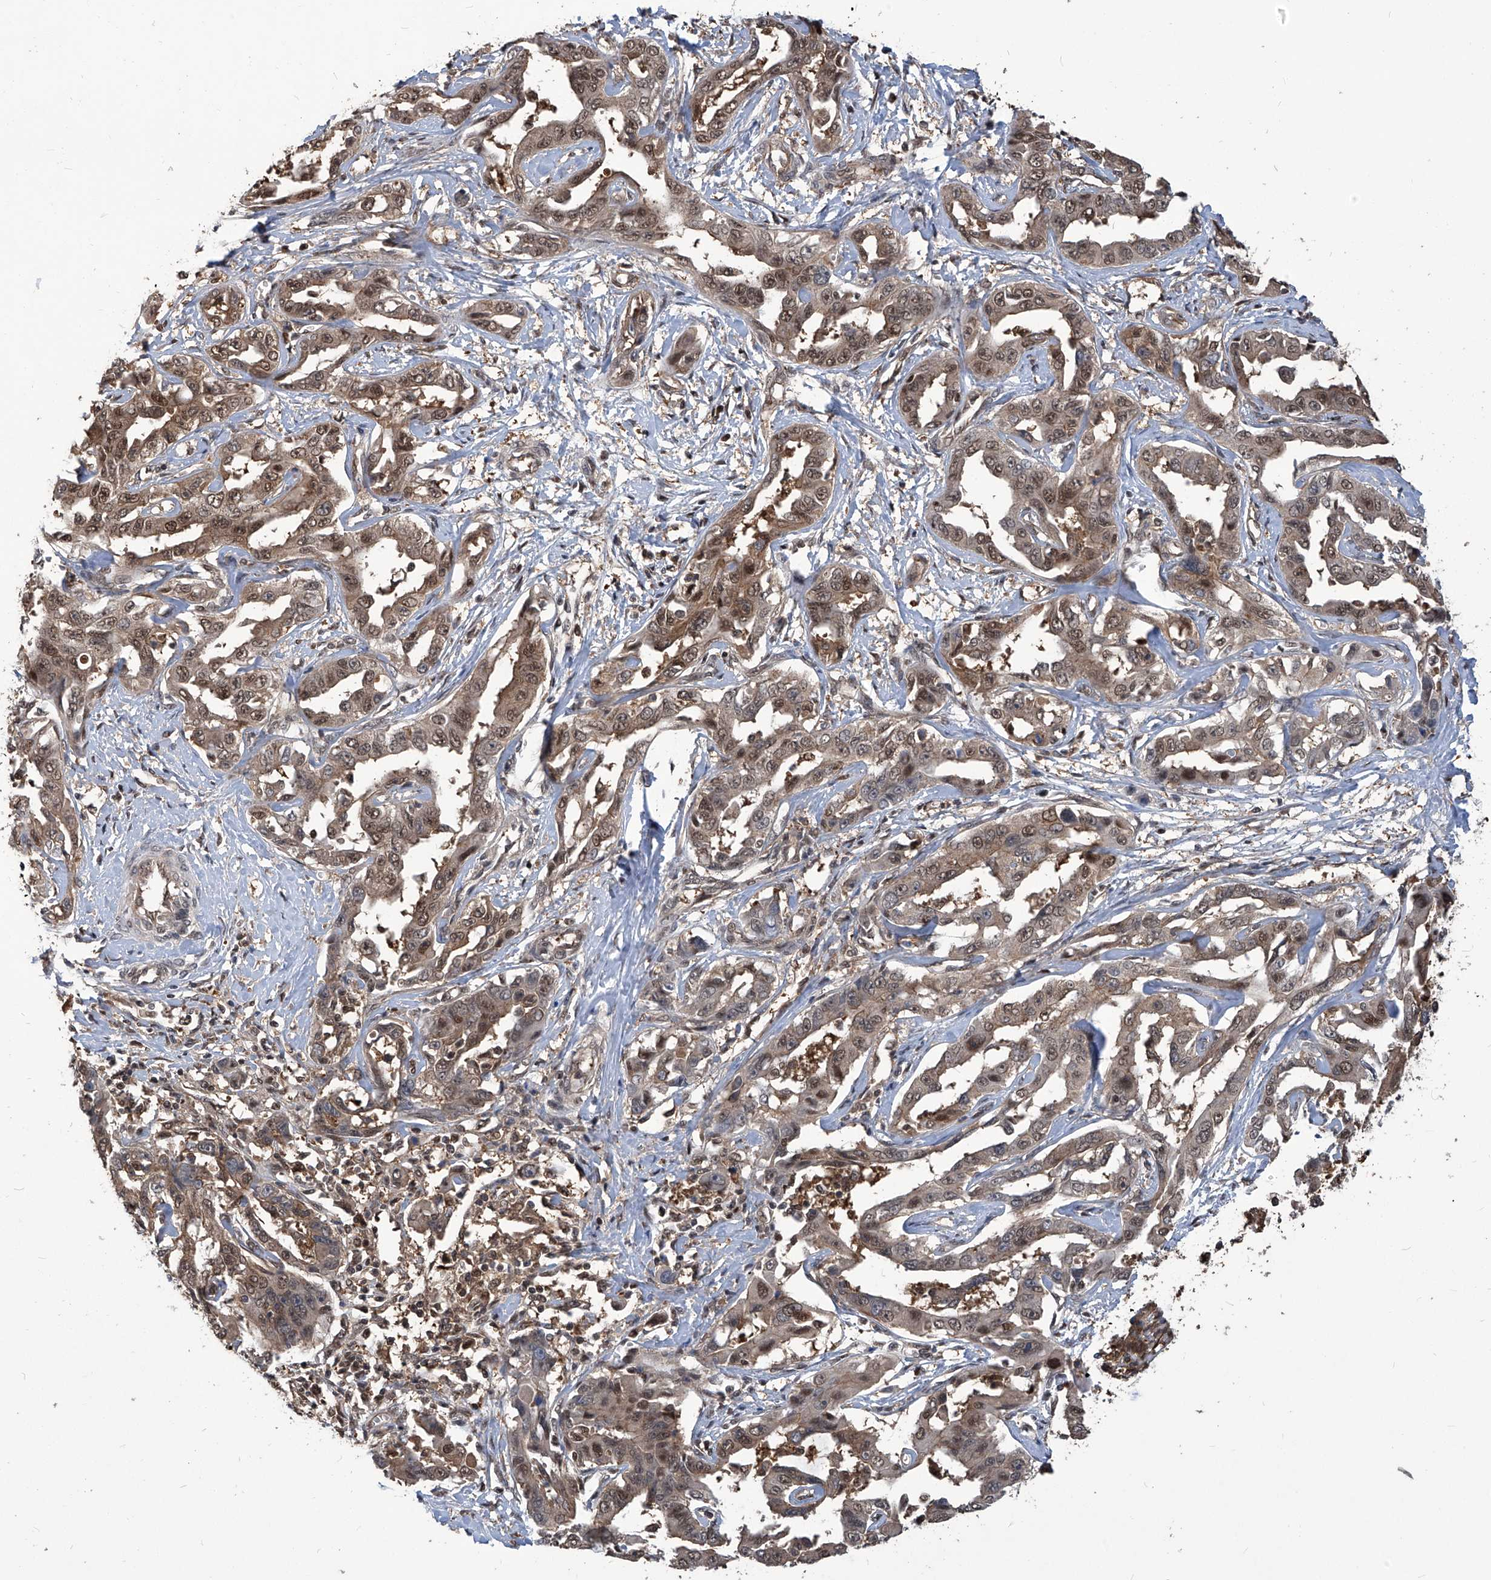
{"staining": {"intensity": "moderate", "quantity": ">75%", "location": "cytoplasmic/membranous,nuclear"}, "tissue": "liver cancer", "cell_type": "Tumor cells", "image_type": "cancer", "snomed": [{"axis": "morphology", "description": "Cholangiocarcinoma"}, {"axis": "topography", "description": "Liver"}], "caption": "Immunohistochemistry (IHC) of liver cancer exhibits medium levels of moderate cytoplasmic/membranous and nuclear positivity in approximately >75% of tumor cells. The protein of interest is shown in brown color, while the nuclei are stained blue.", "gene": "PSMB1", "patient": {"sex": "male", "age": 59}}